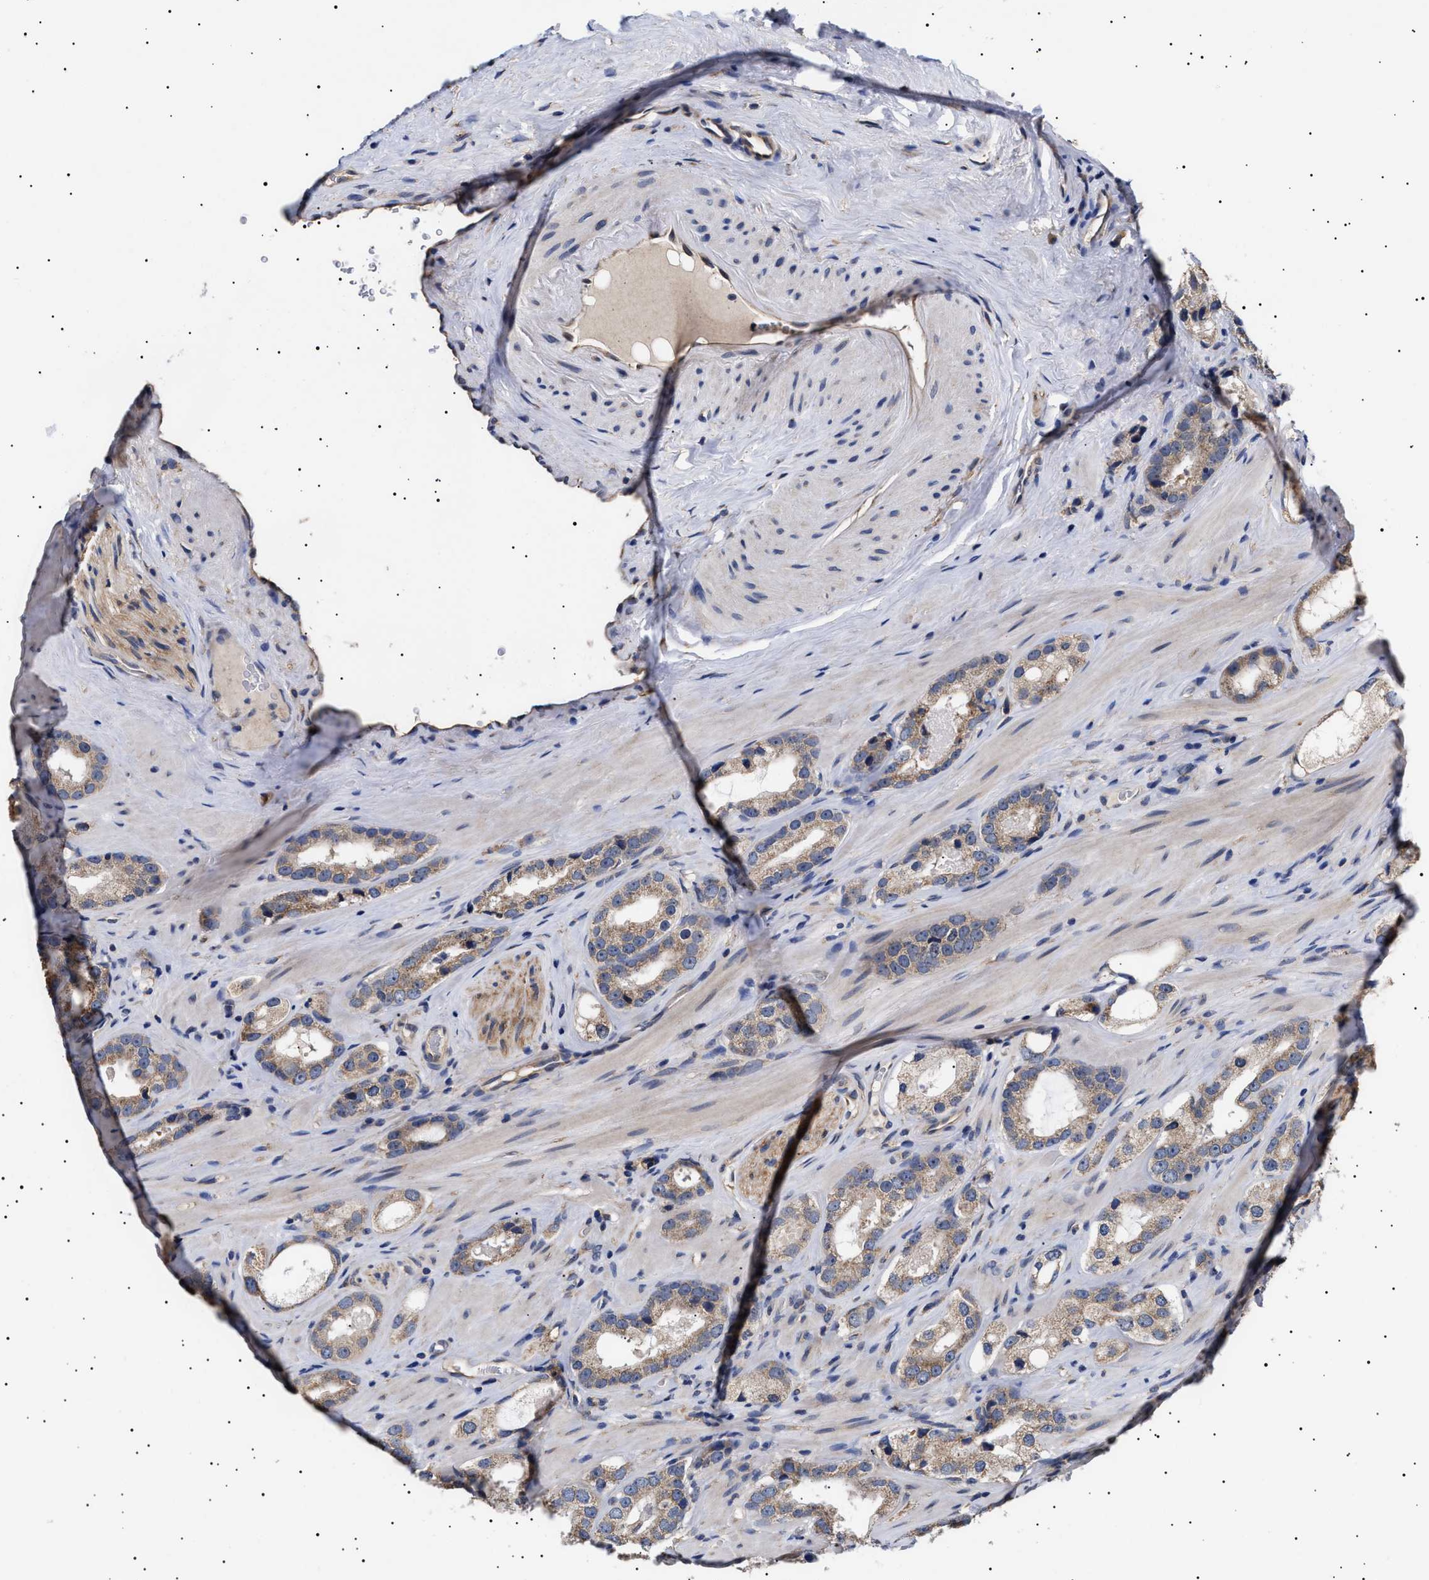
{"staining": {"intensity": "weak", "quantity": ">75%", "location": "cytoplasmic/membranous"}, "tissue": "prostate cancer", "cell_type": "Tumor cells", "image_type": "cancer", "snomed": [{"axis": "morphology", "description": "Adenocarcinoma, High grade"}, {"axis": "topography", "description": "Prostate"}], "caption": "Tumor cells exhibit low levels of weak cytoplasmic/membranous positivity in about >75% of cells in prostate cancer. (DAB (3,3'-diaminobenzidine) IHC with brightfield microscopy, high magnification).", "gene": "KRBA1", "patient": {"sex": "male", "age": 63}}